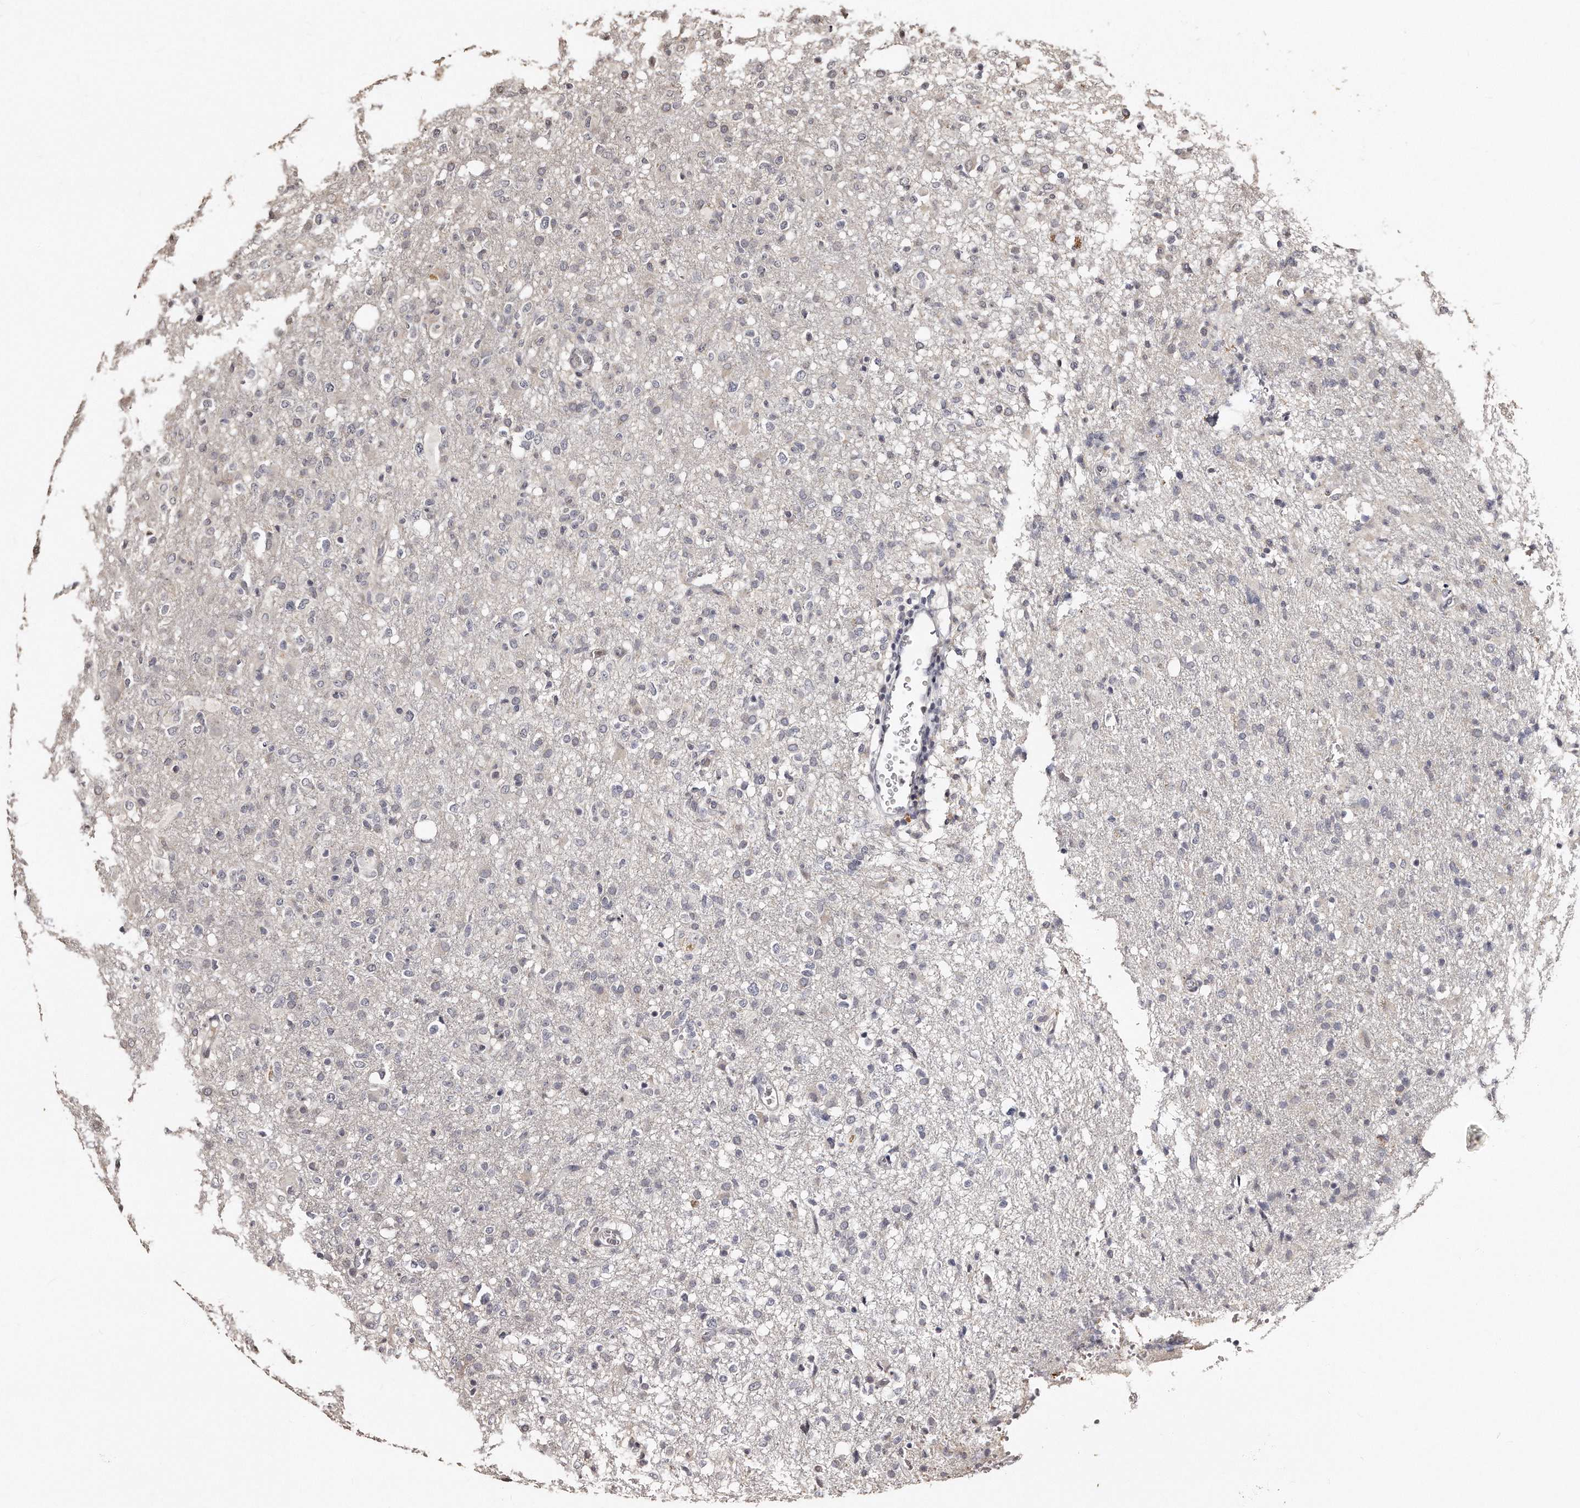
{"staining": {"intensity": "negative", "quantity": "none", "location": "none"}, "tissue": "glioma", "cell_type": "Tumor cells", "image_type": "cancer", "snomed": [{"axis": "morphology", "description": "Glioma, malignant, High grade"}, {"axis": "topography", "description": "Brain"}], "caption": "High magnification brightfield microscopy of malignant glioma (high-grade) stained with DAB (brown) and counterstained with hematoxylin (blue): tumor cells show no significant expression.", "gene": "TSHR", "patient": {"sex": "female", "age": 57}}